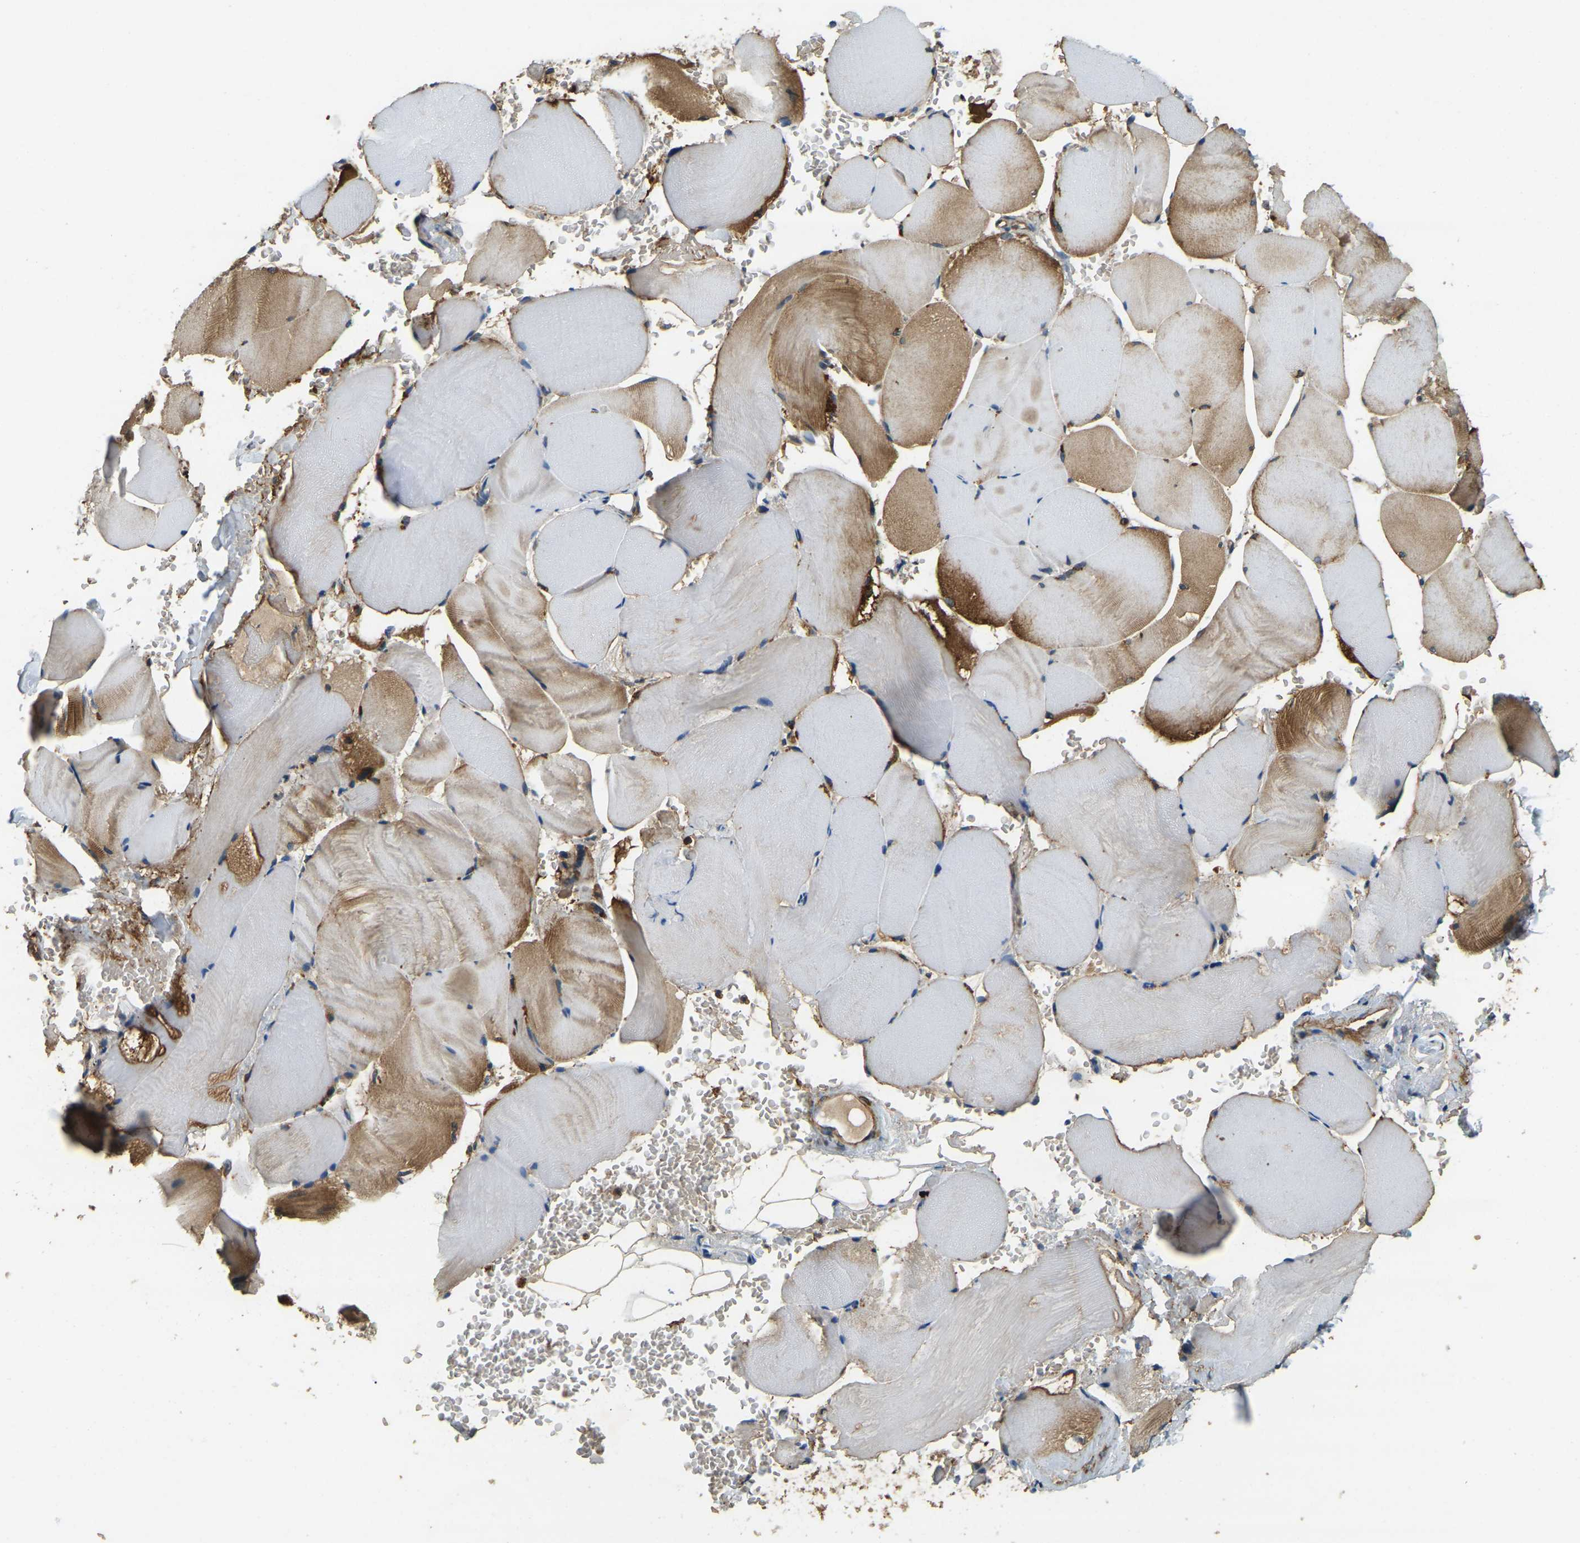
{"staining": {"intensity": "strong", "quantity": "25%-75%", "location": "cytoplasmic/membranous"}, "tissue": "skeletal muscle", "cell_type": "Myocytes", "image_type": "normal", "snomed": [{"axis": "morphology", "description": "Normal tissue, NOS"}, {"axis": "topography", "description": "Skin"}, {"axis": "topography", "description": "Skeletal muscle"}], "caption": "An IHC histopathology image of benign tissue is shown. Protein staining in brown highlights strong cytoplasmic/membranous positivity in skeletal muscle within myocytes. Nuclei are stained in blue.", "gene": "ERGIC1", "patient": {"sex": "male", "age": 83}}